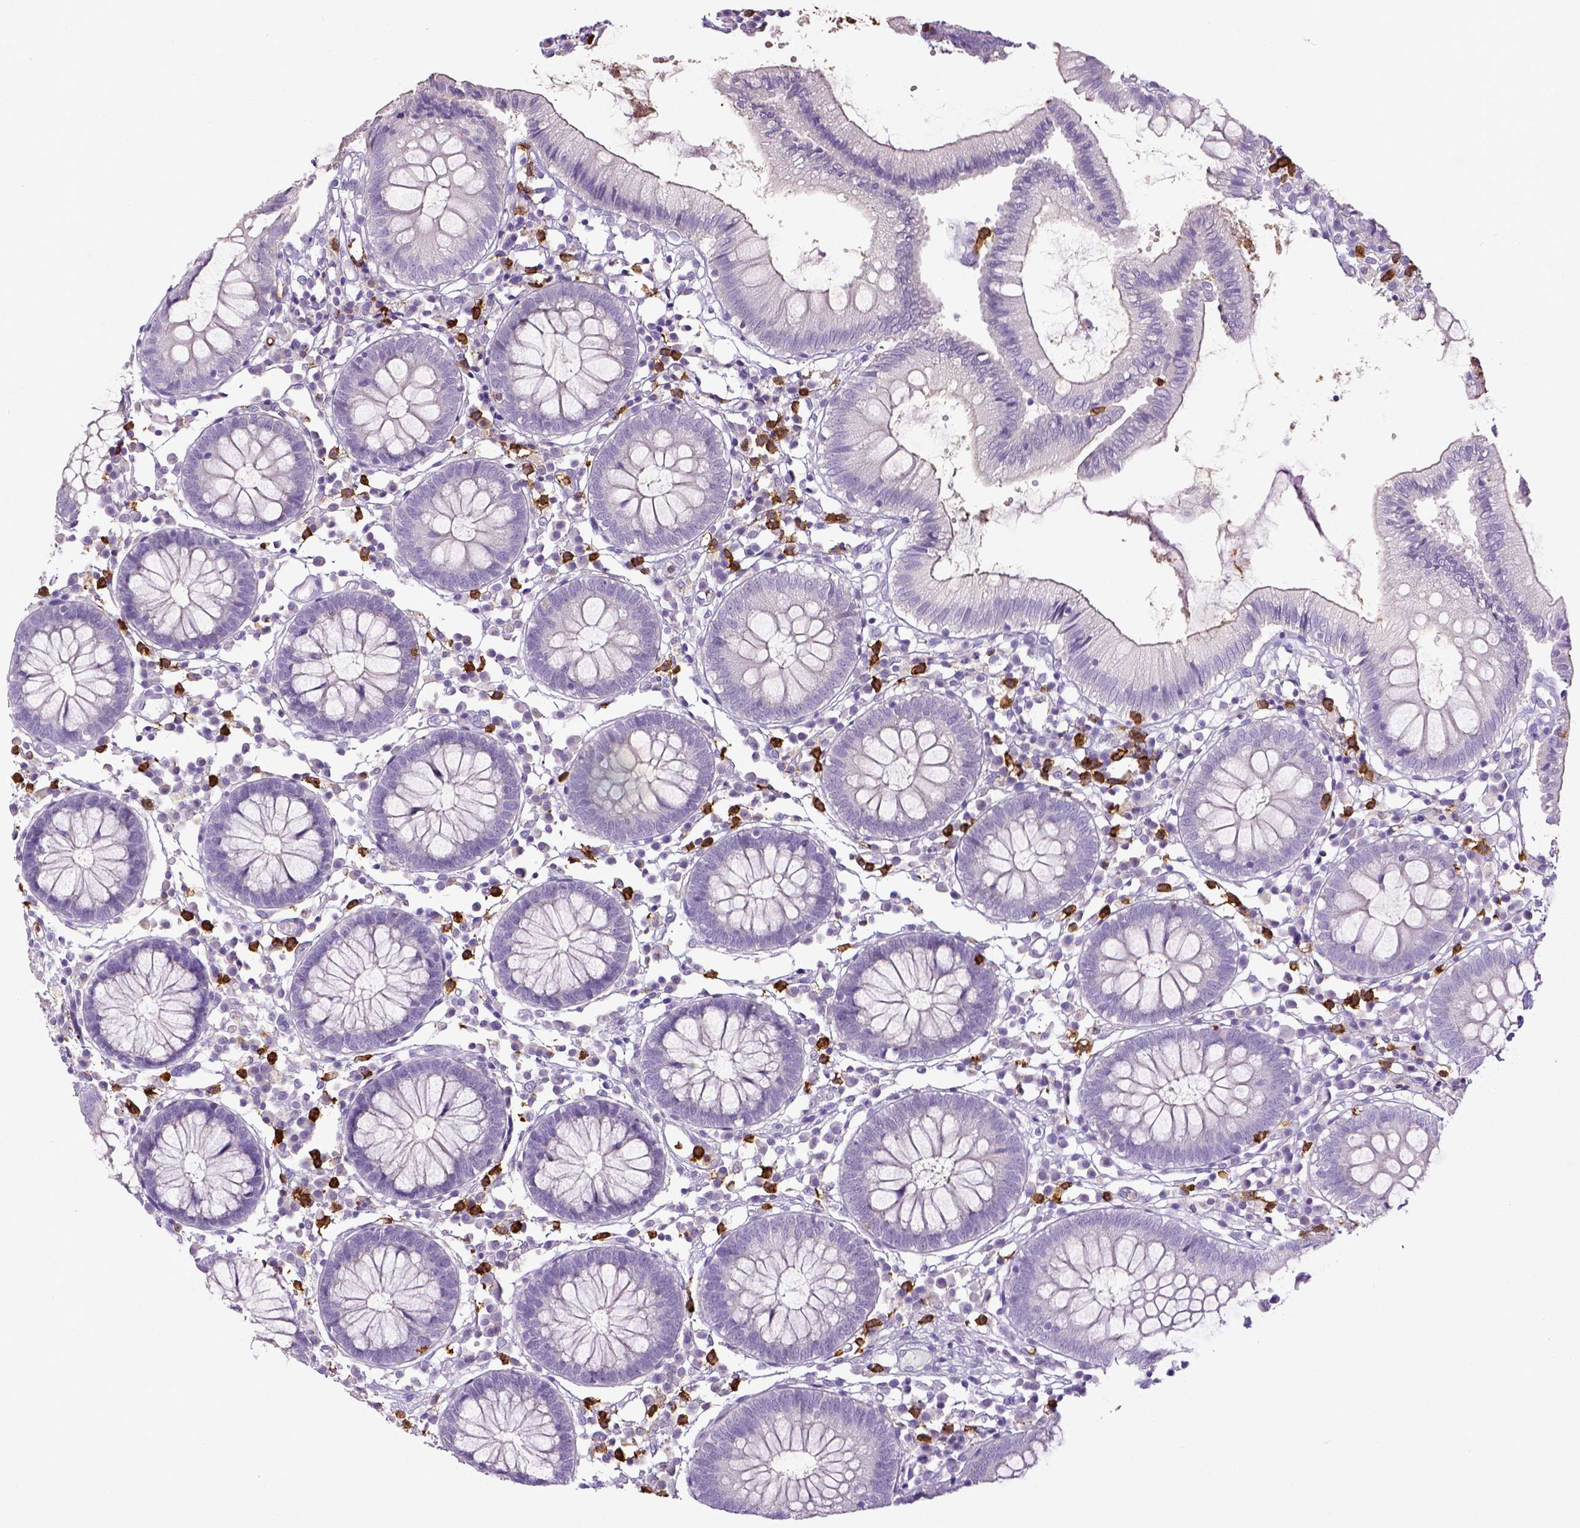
{"staining": {"intensity": "negative", "quantity": "none", "location": "none"}, "tissue": "colon", "cell_type": "Endothelial cells", "image_type": "normal", "snomed": [{"axis": "morphology", "description": "Normal tissue, NOS"}, {"axis": "morphology", "description": "Adenocarcinoma, NOS"}, {"axis": "topography", "description": "Colon"}], "caption": "Endothelial cells are negative for protein expression in normal human colon.", "gene": "ITGAM", "patient": {"sex": "male", "age": 83}}